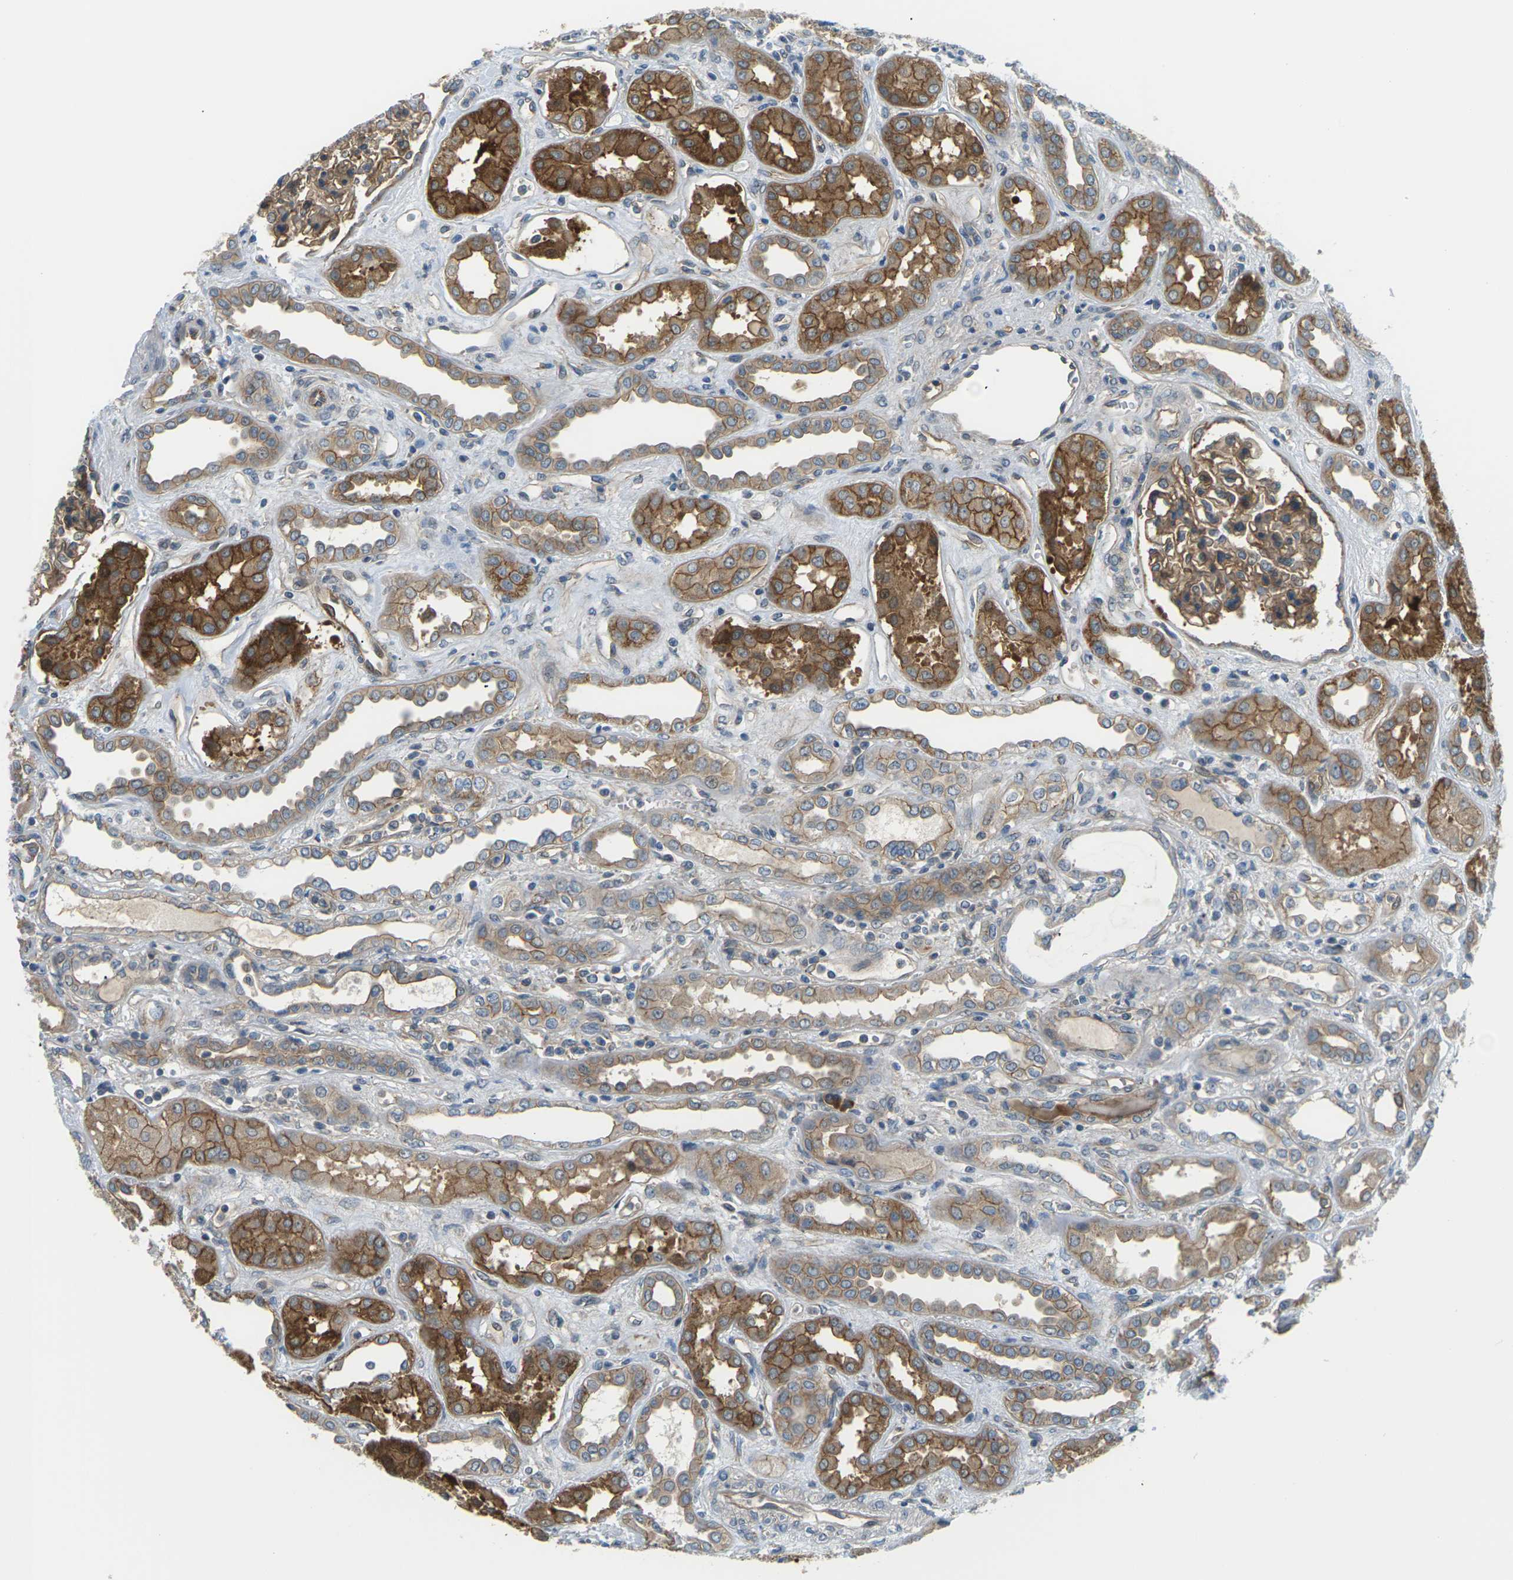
{"staining": {"intensity": "moderate", "quantity": ">75%", "location": "cytoplasmic/membranous"}, "tissue": "kidney", "cell_type": "Cells in glomeruli", "image_type": "normal", "snomed": [{"axis": "morphology", "description": "Normal tissue, NOS"}, {"axis": "topography", "description": "Kidney"}], "caption": "Protein expression analysis of normal human kidney reveals moderate cytoplasmic/membranous positivity in about >75% of cells in glomeruli. (DAB (3,3'-diaminobenzidine) IHC, brown staining for protein, blue staining for nuclei).", "gene": "SLC13A3", "patient": {"sex": "male", "age": 59}}